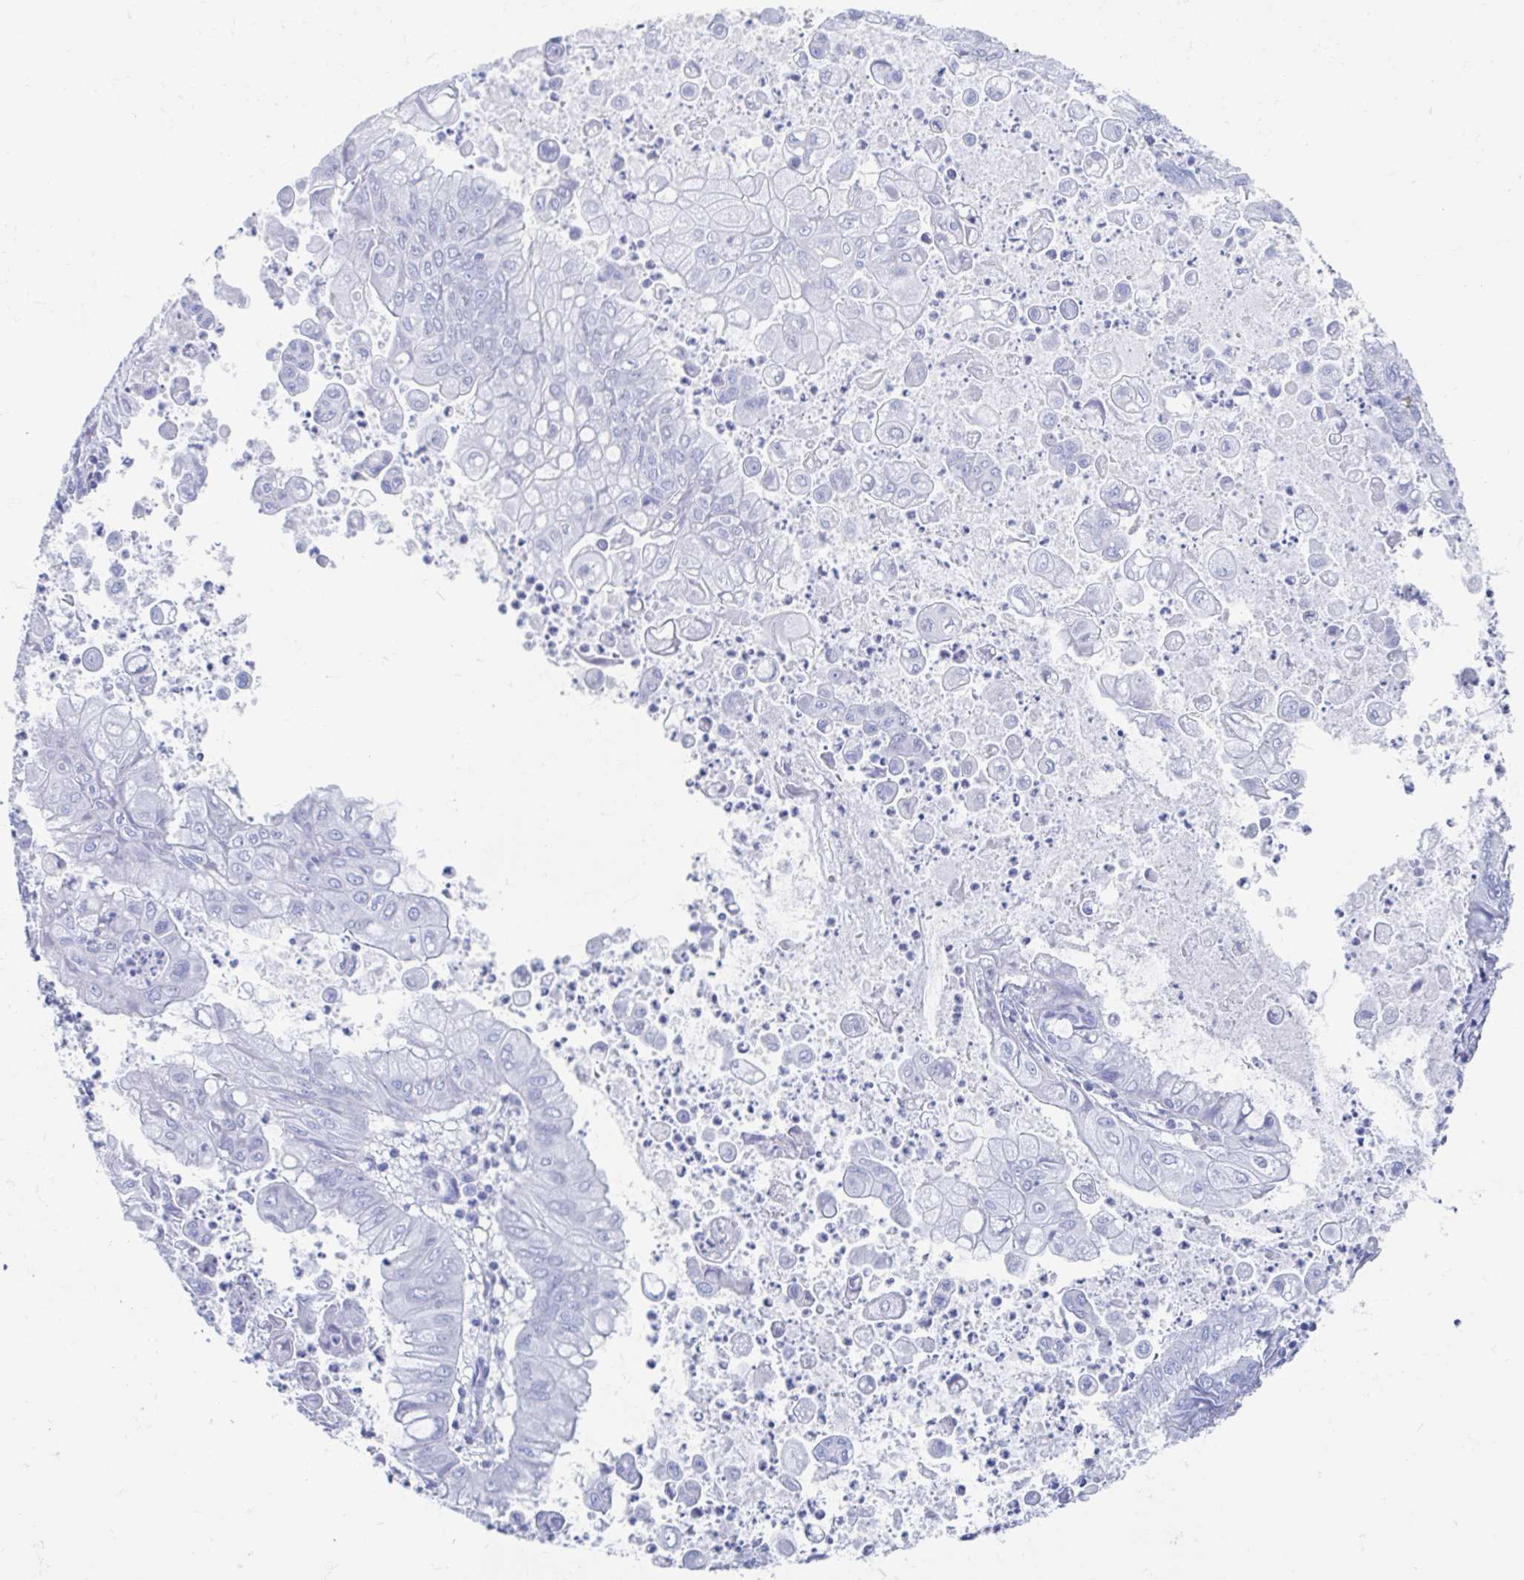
{"staining": {"intensity": "negative", "quantity": "none", "location": "none"}, "tissue": "stomach cancer", "cell_type": "Tumor cells", "image_type": "cancer", "snomed": [{"axis": "morphology", "description": "Adenocarcinoma, NOS"}, {"axis": "topography", "description": "Stomach, upper"}], "caption": "Immunohistochemical staining of human stomach cancer shows no significant expression in tumor cells.", "gene": "HDGFL1", "patient": {"sex": "male", "age": 80}}